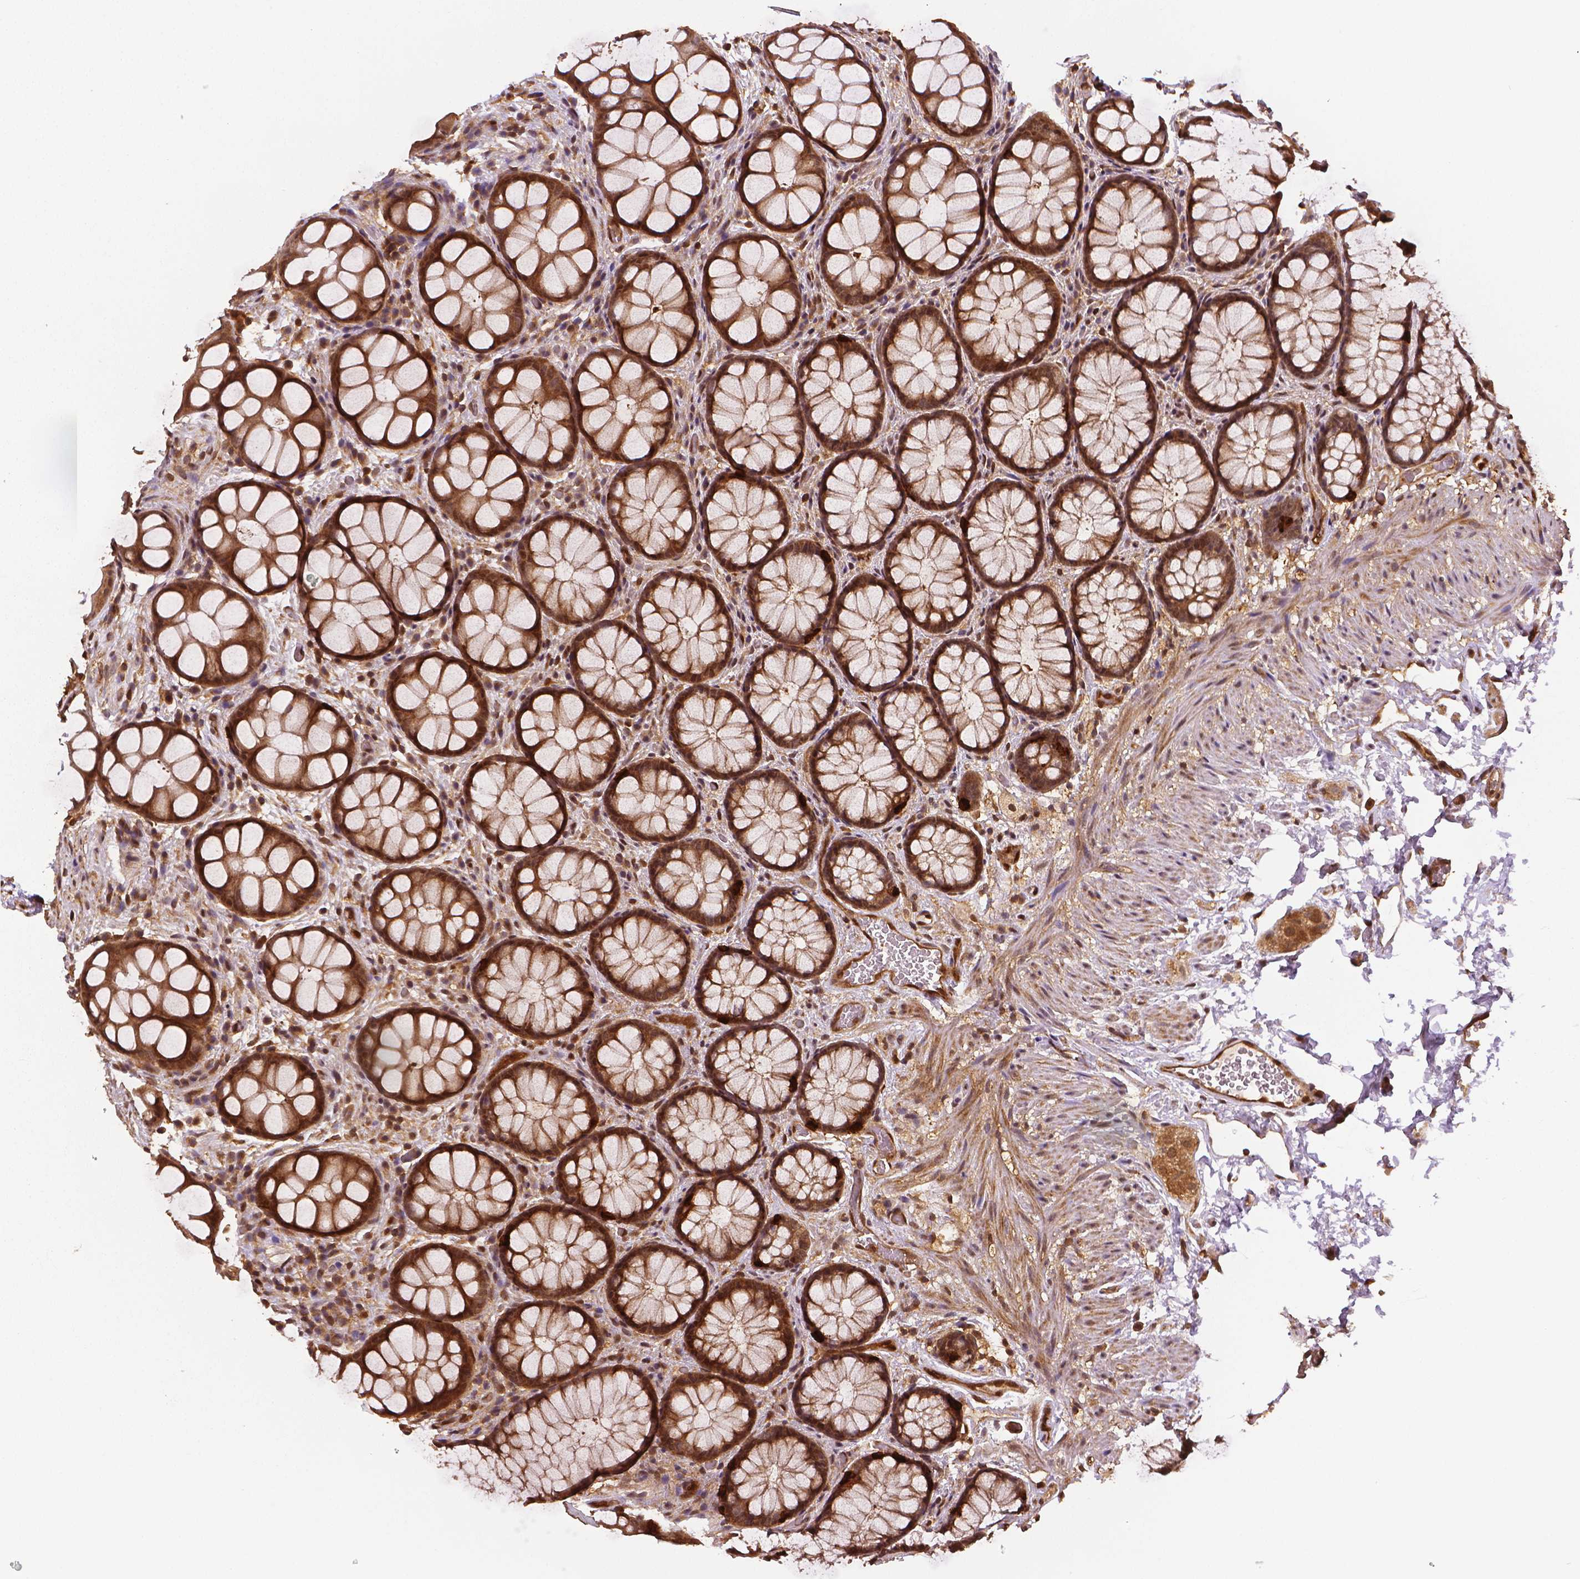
{"staining": {"intensity": "strong", "quantity": ">75%", "location": "cytoplasmic/membranous"}, "tissue": "rectum", "cell_type": "Glandular cells", "image_type": "normal", "snomed": [{"axis": "morphology", "description": "Normal tissue, NOS"}, {"axis": "topography", "description": "Rectum"}], "caption": "High-magnification brightfield microscopy of benign rectum stained with DAB (brown) and counterstained with hematoxylin (blue). glandular cells exhibit strong cytoplasmic/membranous expression is identified in approximately>75% of cells.", "gene": "STAT3", "patient": {"sex": "female", "age": 62}}